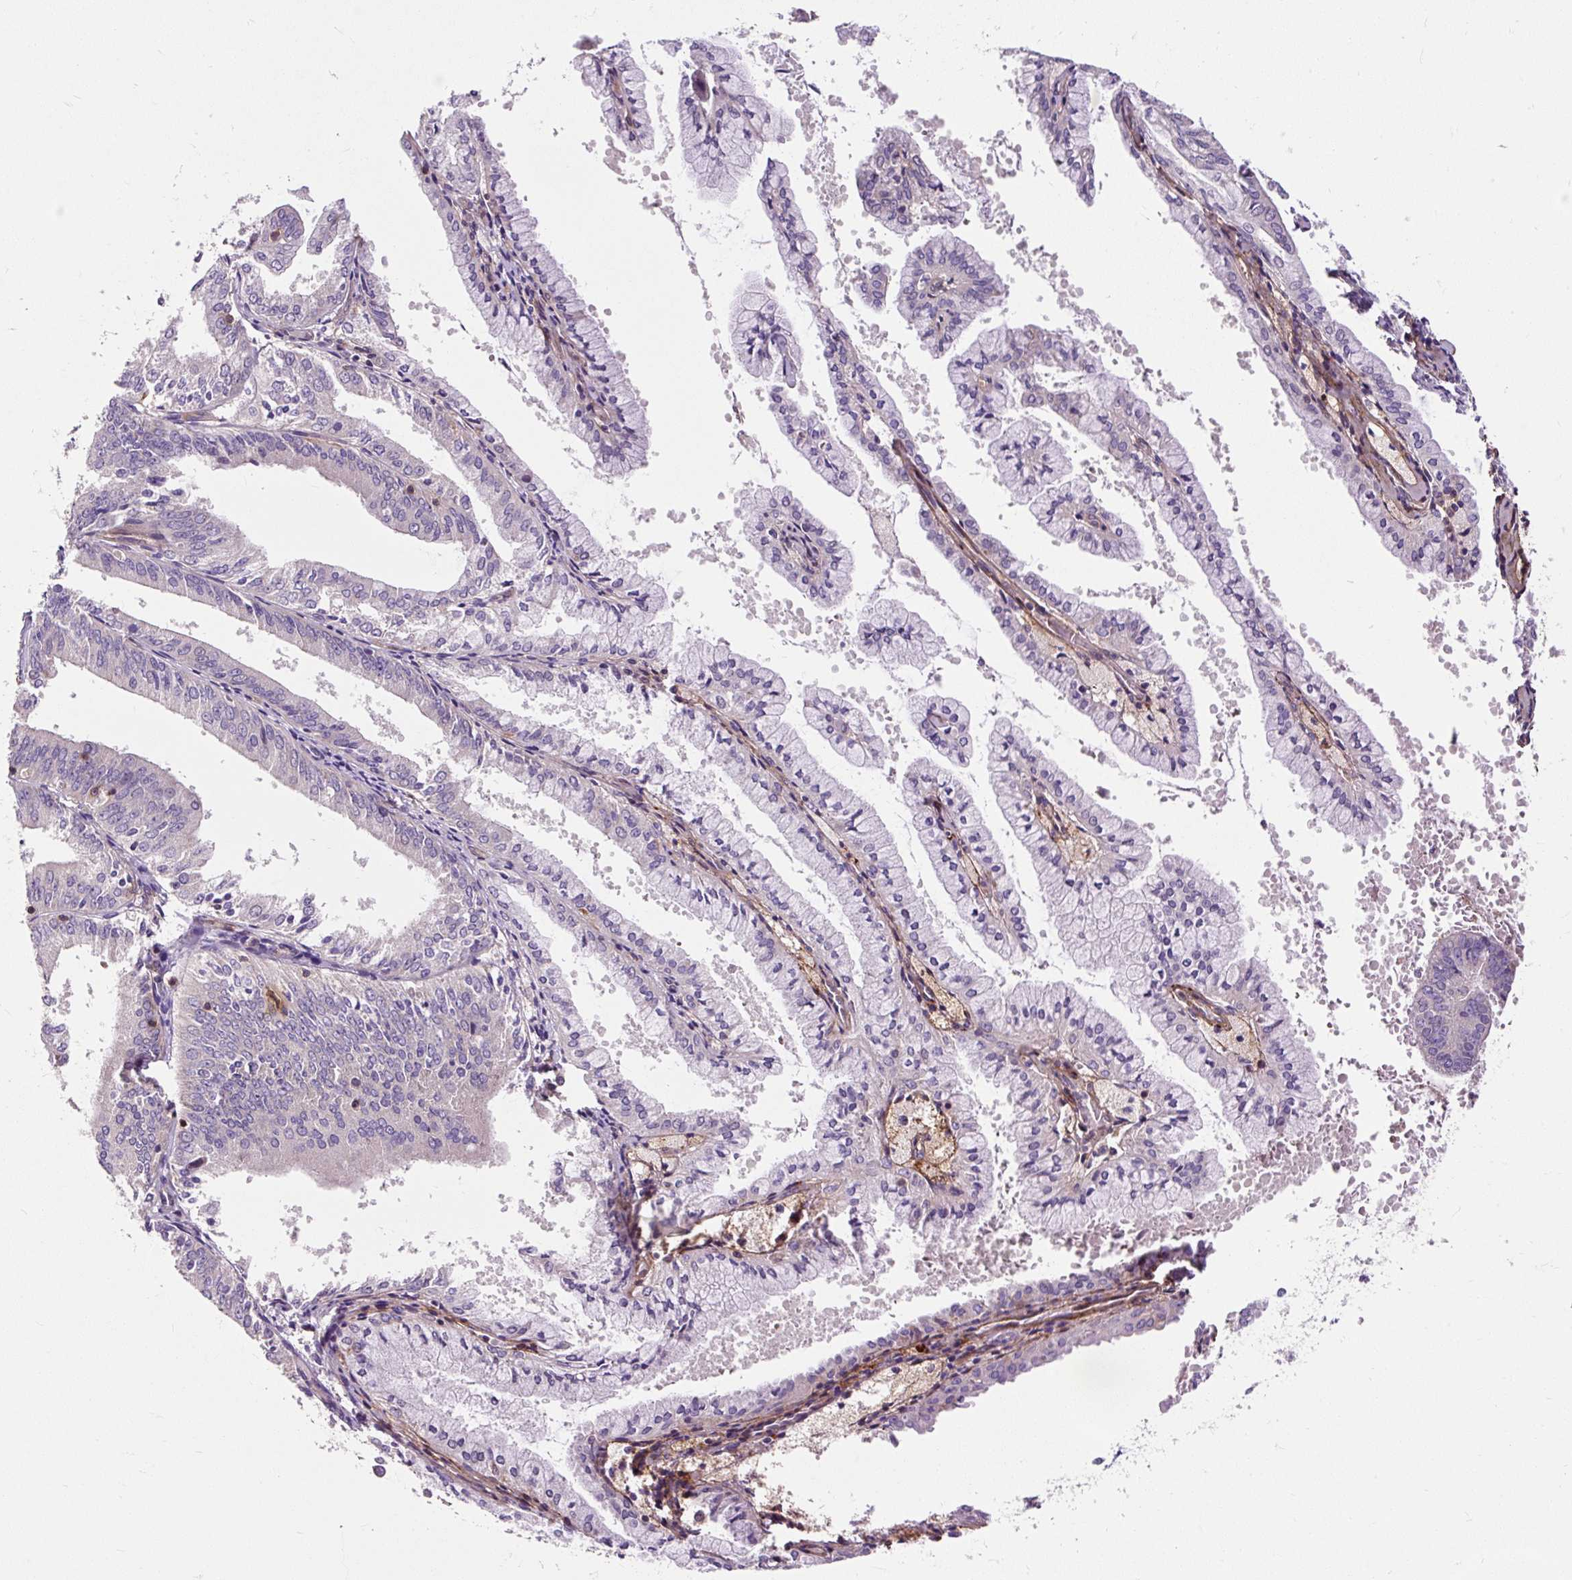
{"staining": {"intensity": "negative", "quantity": "none", "location": "none"}, "tissue": "endometrial cancer", "cell_type": "Tumor cells", "image_type": "cancer", "snomed": [{"axis": "morphology", "description": "Adenocarcinoma, NOS"}, {"axis": "topography", "description": "Endometrium"}], "caption": "Tumor cells are negative for protein expression in human endometrial adenocarcinoma.", "gene": "PCDHGB3", "patient": {"sex": "female", "age": 63}}